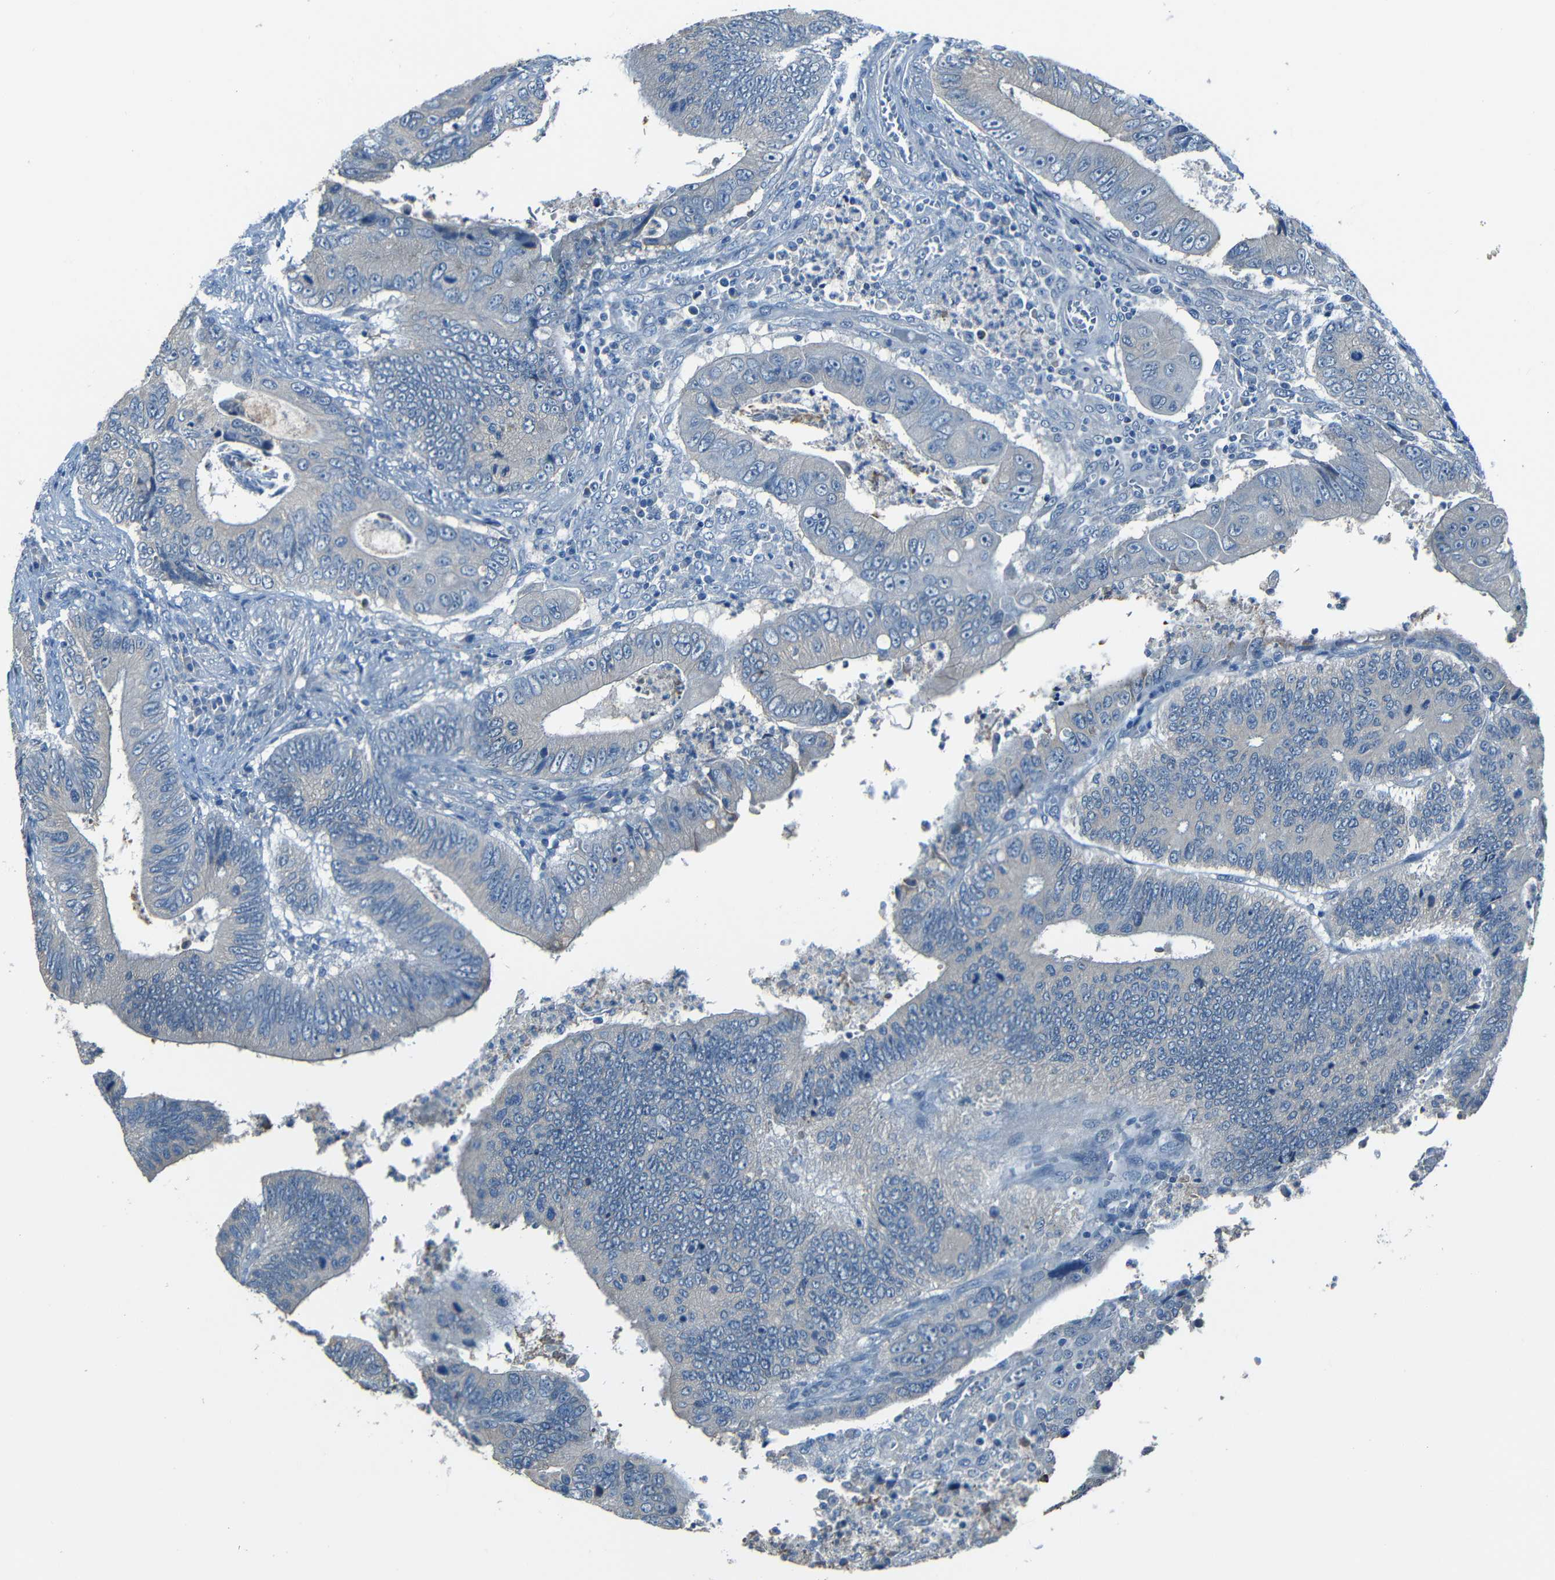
{"staining": {"intensity": "negative", "quantity": "none", "location": "none"}, "tissue": "colorectal cancer", "cell_type": "Tumor cells", "image_type": "cancer", "snomed": [{"axis": "morphology", "description": "Inflammation, NOS"}, {"axis": "morphology", "description": "Adenocarcinoma, NOS"}, {"axis": "topography", "description": "Colon"}], "caption": "Tumor cells show no significant protein staining in colorectal cancer.", "gene": "SLA", "patient": {"sex": "male", "age": 72}}